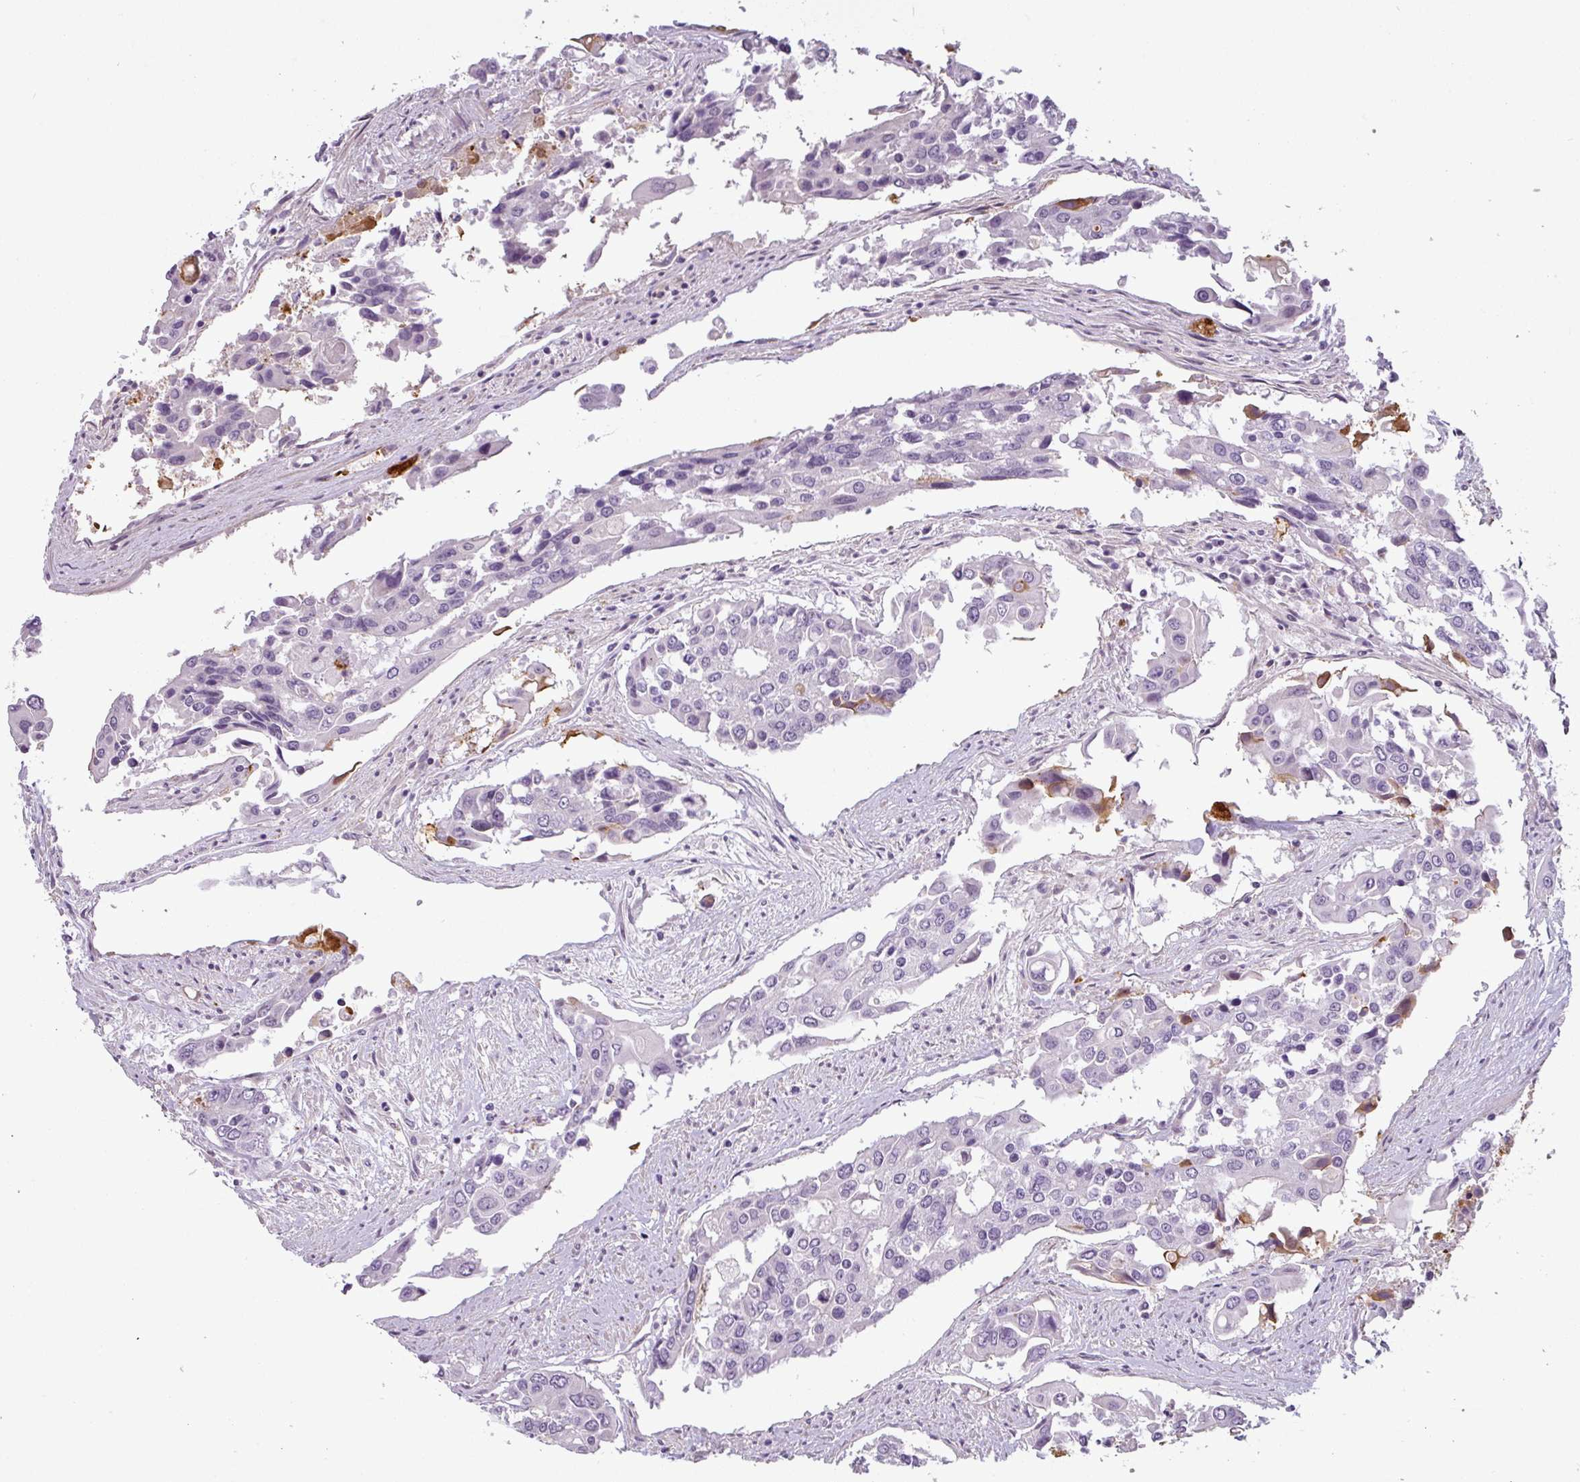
{"staining": {"intensity": "negative", "quantity": "none", "location": "none"}, "tissue": "colorectal cancer", "cell_type": "Tumor cells", "image_type": "cancer", "snomed": [{"axis": "morphology", "description": "Adenocarcinoma, NOS"}, {"axis": "topography", "description": "Colon"}], "caption": "This is an IHC photomicrograph of adenocarcinoma (colorectal). There is no positivity in tumor cells.", "gene": "APOC1", "patient": {"sex": "male", "age": 77}}